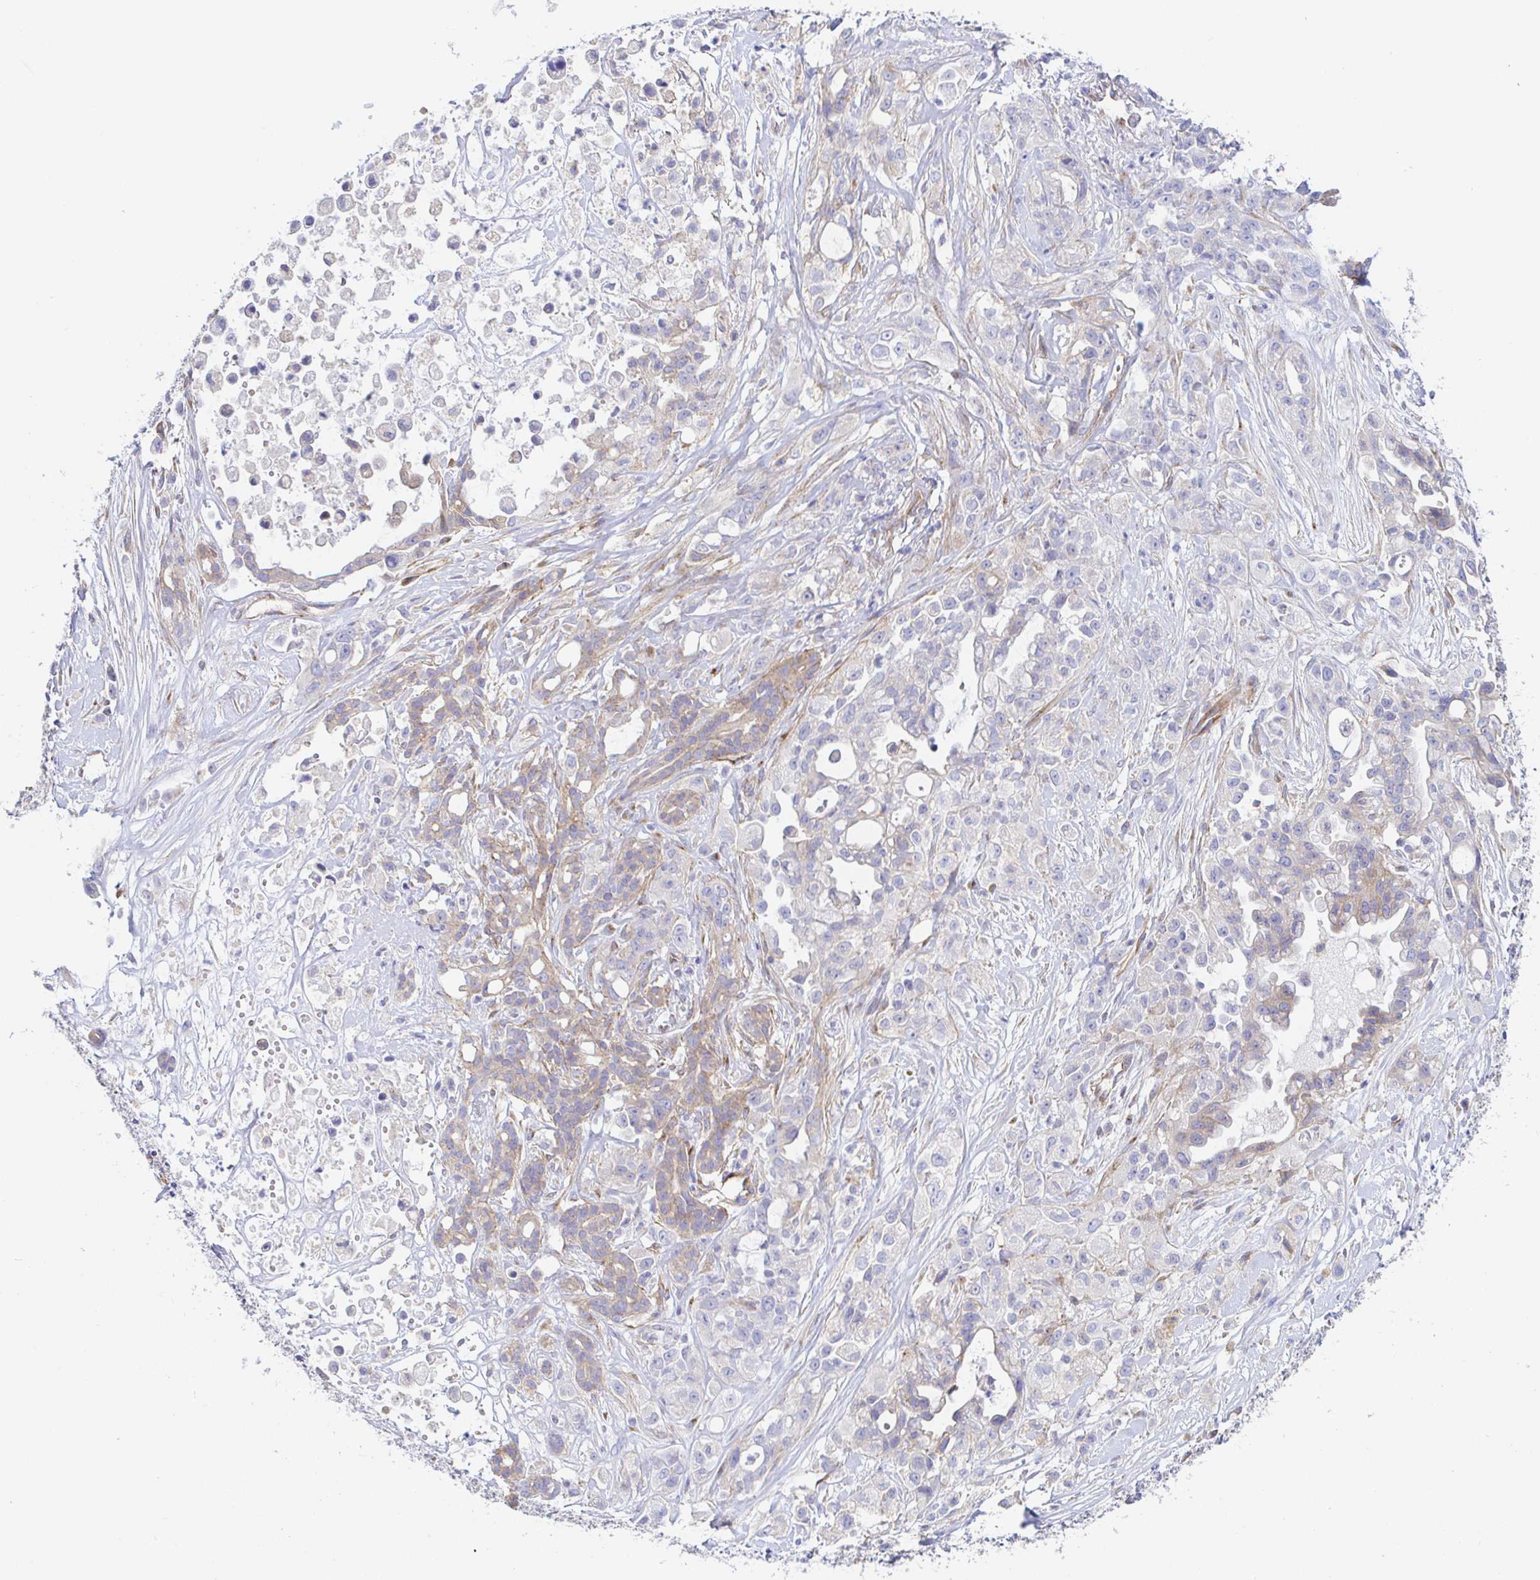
{"staining": {"intensity": "negative", "quantity": "none", "location": "none"}, "tissue": "pancreatic cancer", "cell_type": "Tumor cells", "image_type": "cancer", "snomed": [{"axis": "morphology", "description": "Adenocarcinoma, NOS"}, {"axis": "topography", "description": "Pancreas"}], "caption": "The histopathology image reveals no significant staining in tumor cells of pancreatic adenocarcinoma. (IHC, brightfield microscopy, high magnification).", "gene": "ARL4D", "patient": {"sex": "male", "age": 44}}